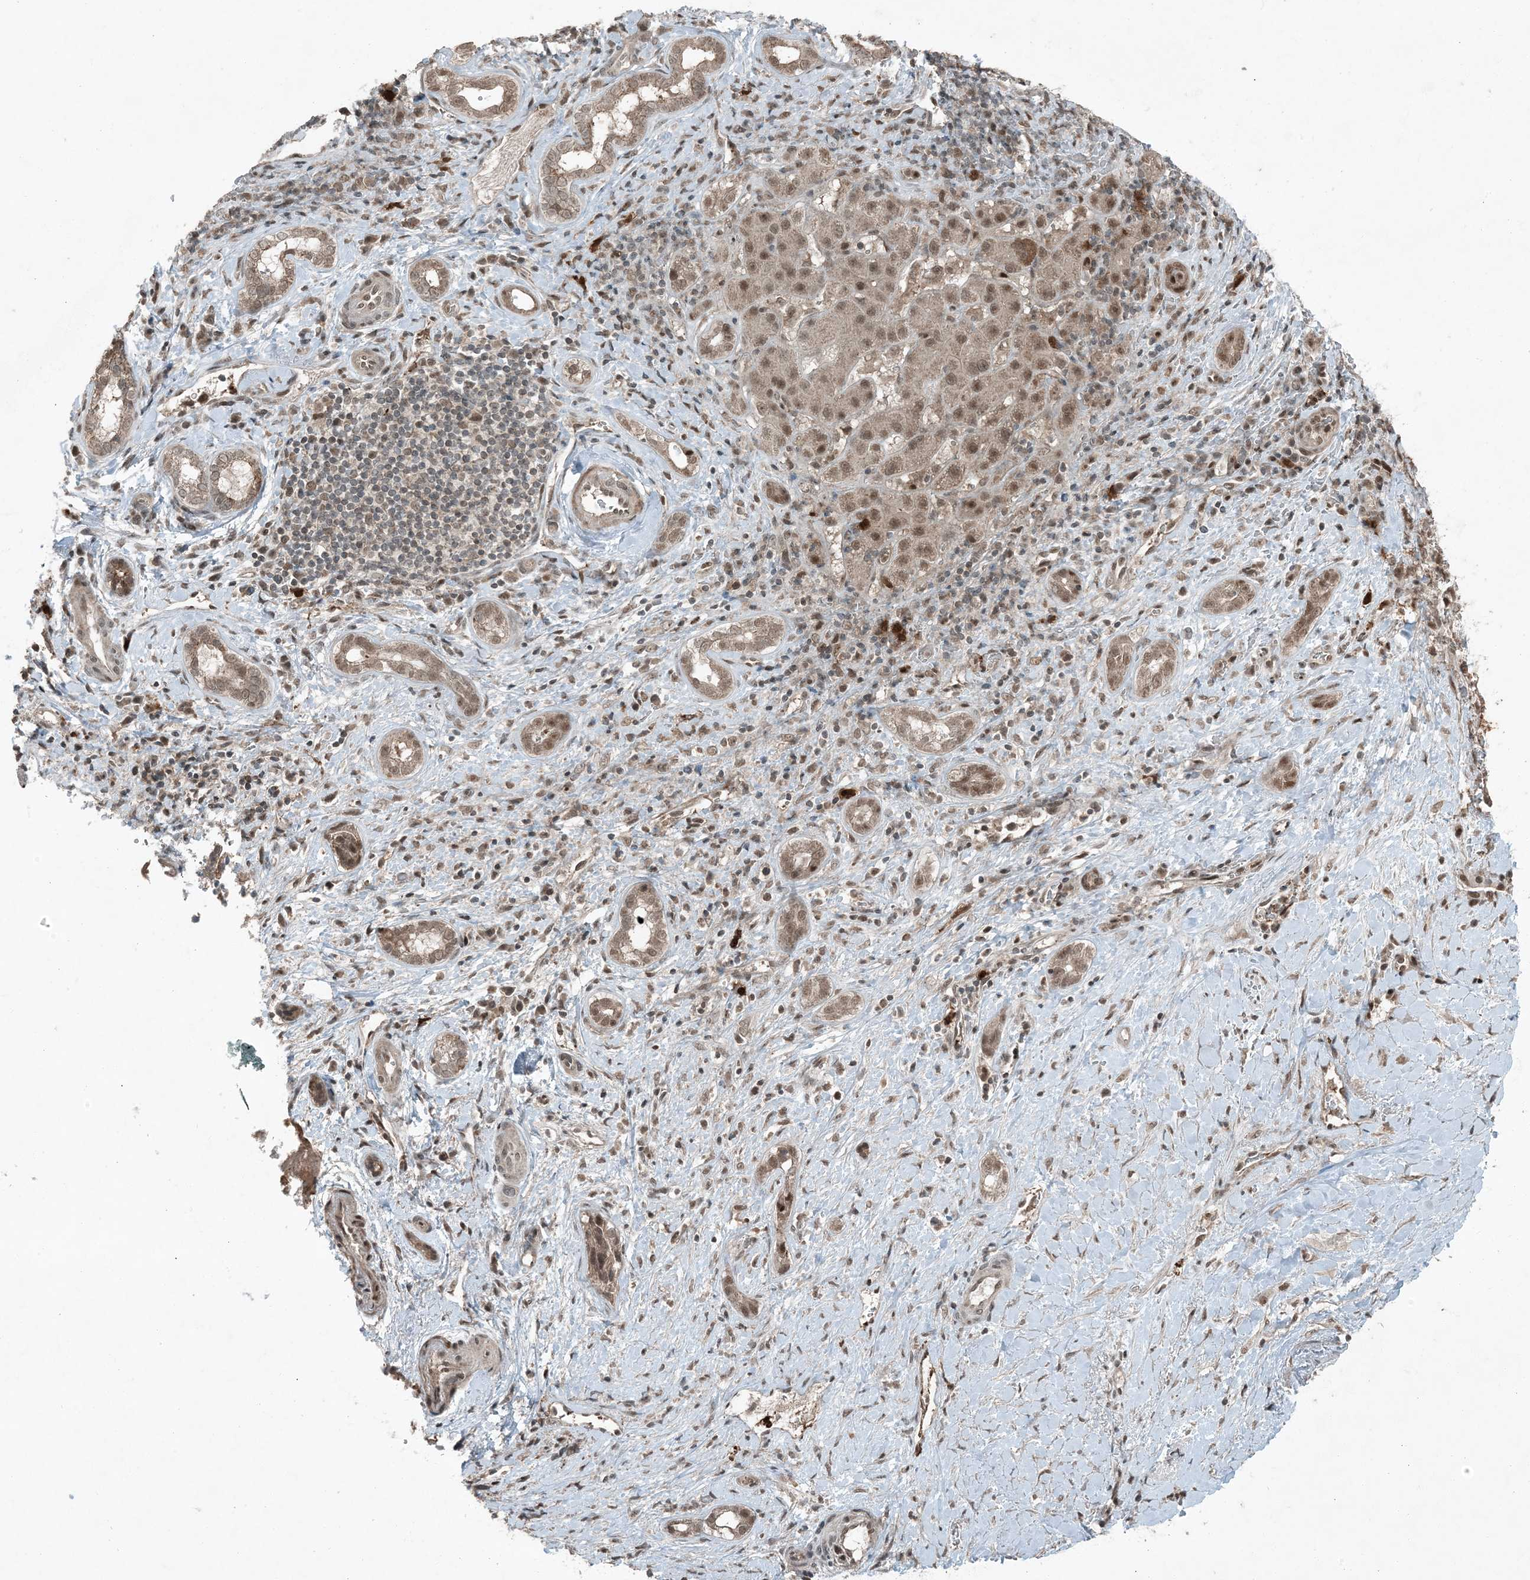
{"staining": {"intensity": "moderate", "quantity": ">75%", "location": "cytoplasmic/membranous,nuclear"}, "tissue": "liver cancer", "cell_type": "Tumor cells", "image_type": "cancer", "snomed": [{"axis": "morphology", "description": "Cholangiocarcinoma"}, {"axis": "topography", "description": "Liver"}], "caption": "A brown stain shows moderate cytoplasmic/membranous and nuclear expression of a protein in cholangiocarcinoma (liver) tumor cells.", "gene": "TRAPPC12", "patient": {"sex": "female", "age": 75}}